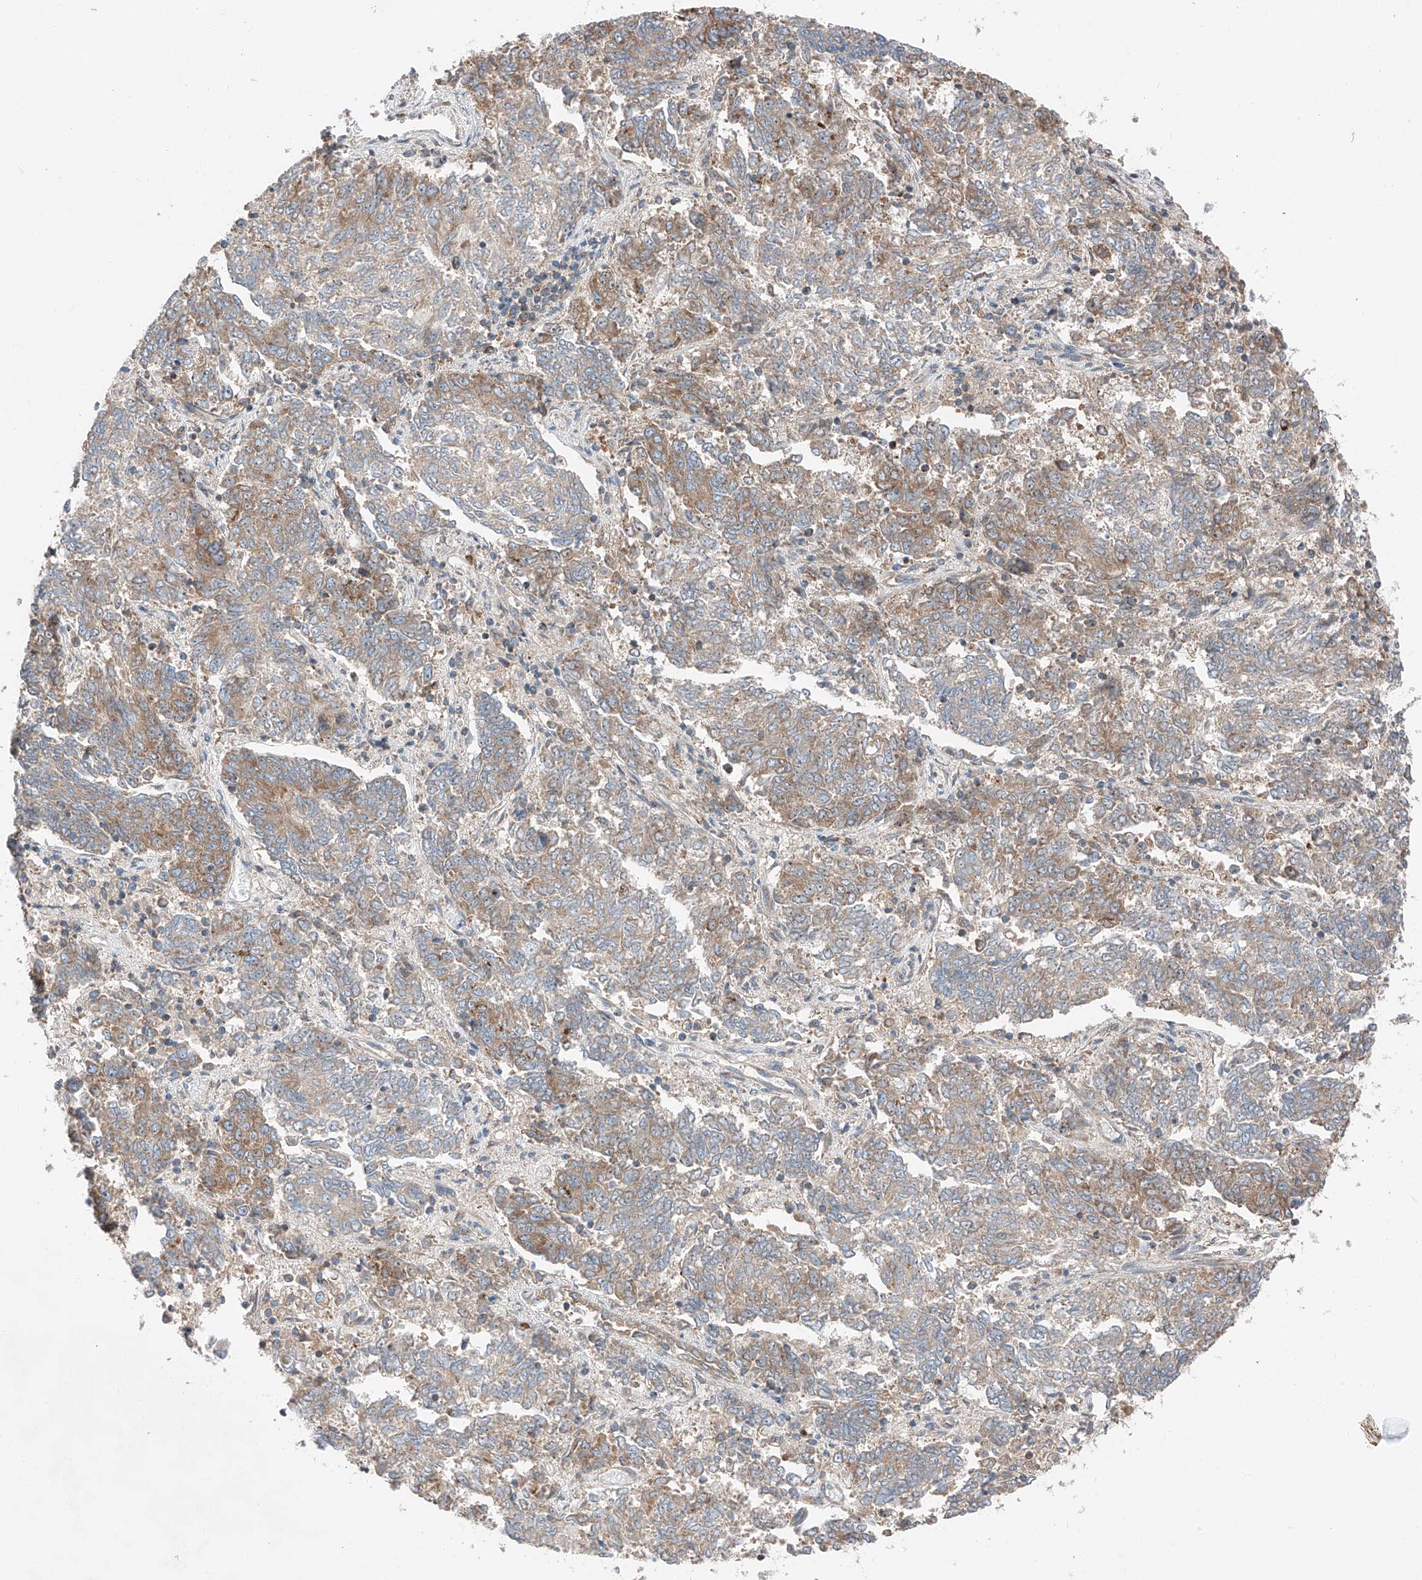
{"staining": {"intensity": "moderate", "quantity": "25%-75%", "location": "cytoplasmic/membranous"}, "tissue": "endometrial cancer", "cell_type": "Tumor cells", "image_type": "cancer", "snomed": [{"axis": "morphology", "description": "Adenocarcinoma, NOS"}, {"axis": "topography", "description": "Endometrium"}], "caption": "Approximately 25%-75% of tumor cells in endometrial cancer show moderate cytoplasmic/membranous protein staining as visualized by brown immunohistochemical staining.", "gene": "ZC3H15", "patient": {"sex": "female", "age": 80}}